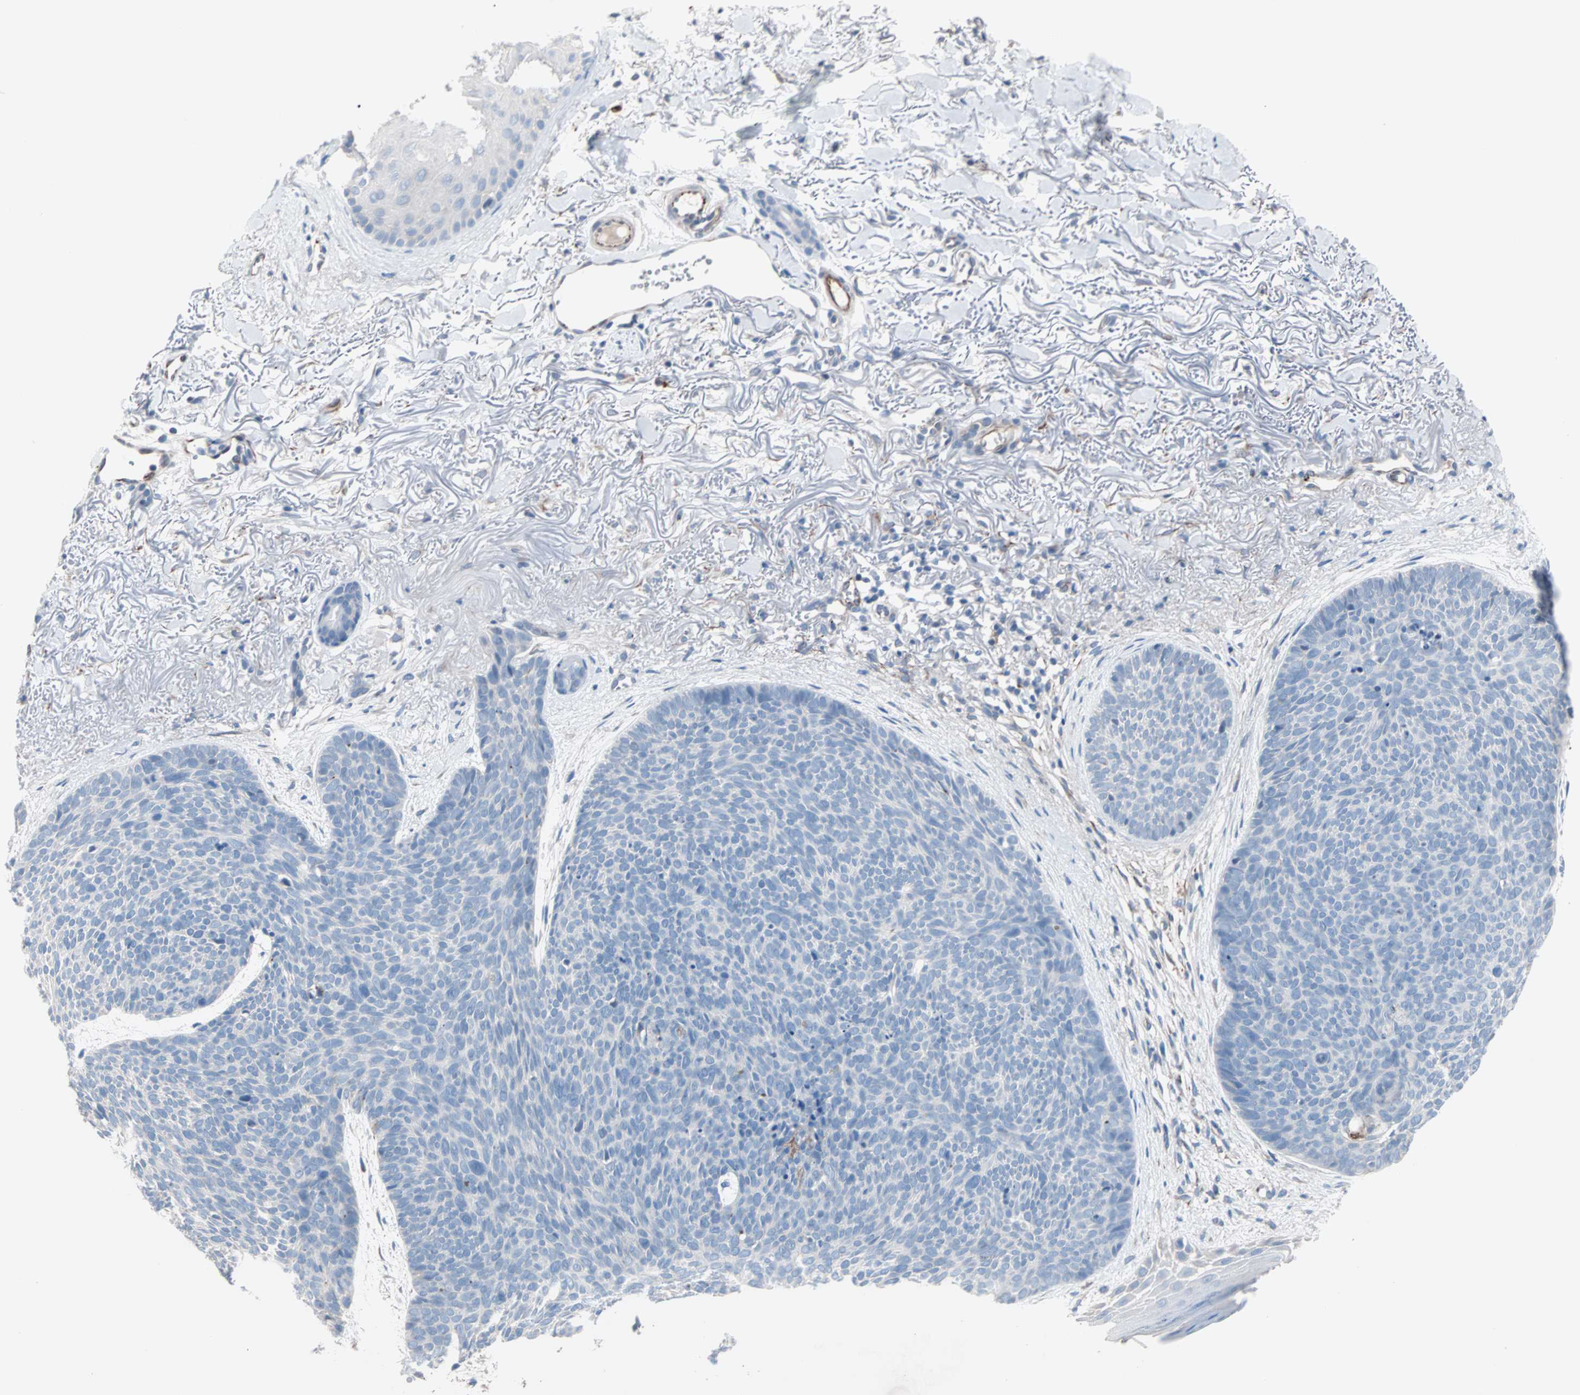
{"staining": {"intensity": "negative", "quantity": "none", "location": "none"}, "tissue": "skin cancer", "cell_type": "Tumor cells", "image_type": "cancer", "snomed": [{"axis": "morphology", "description": "Normal tissue, NOS"}, {"axis": "morphology", "description": "Basal cell carcinoma"}, {"axis": "topography", "description": "Skin"}], "caption": "An immunohistochemistry (IHC) histopathology image of skin cancer is shown. There is no staining in tumor cells of skin cancer.", "gene": "ULBP1", "patient": {"sex": "female", "age": 70}}